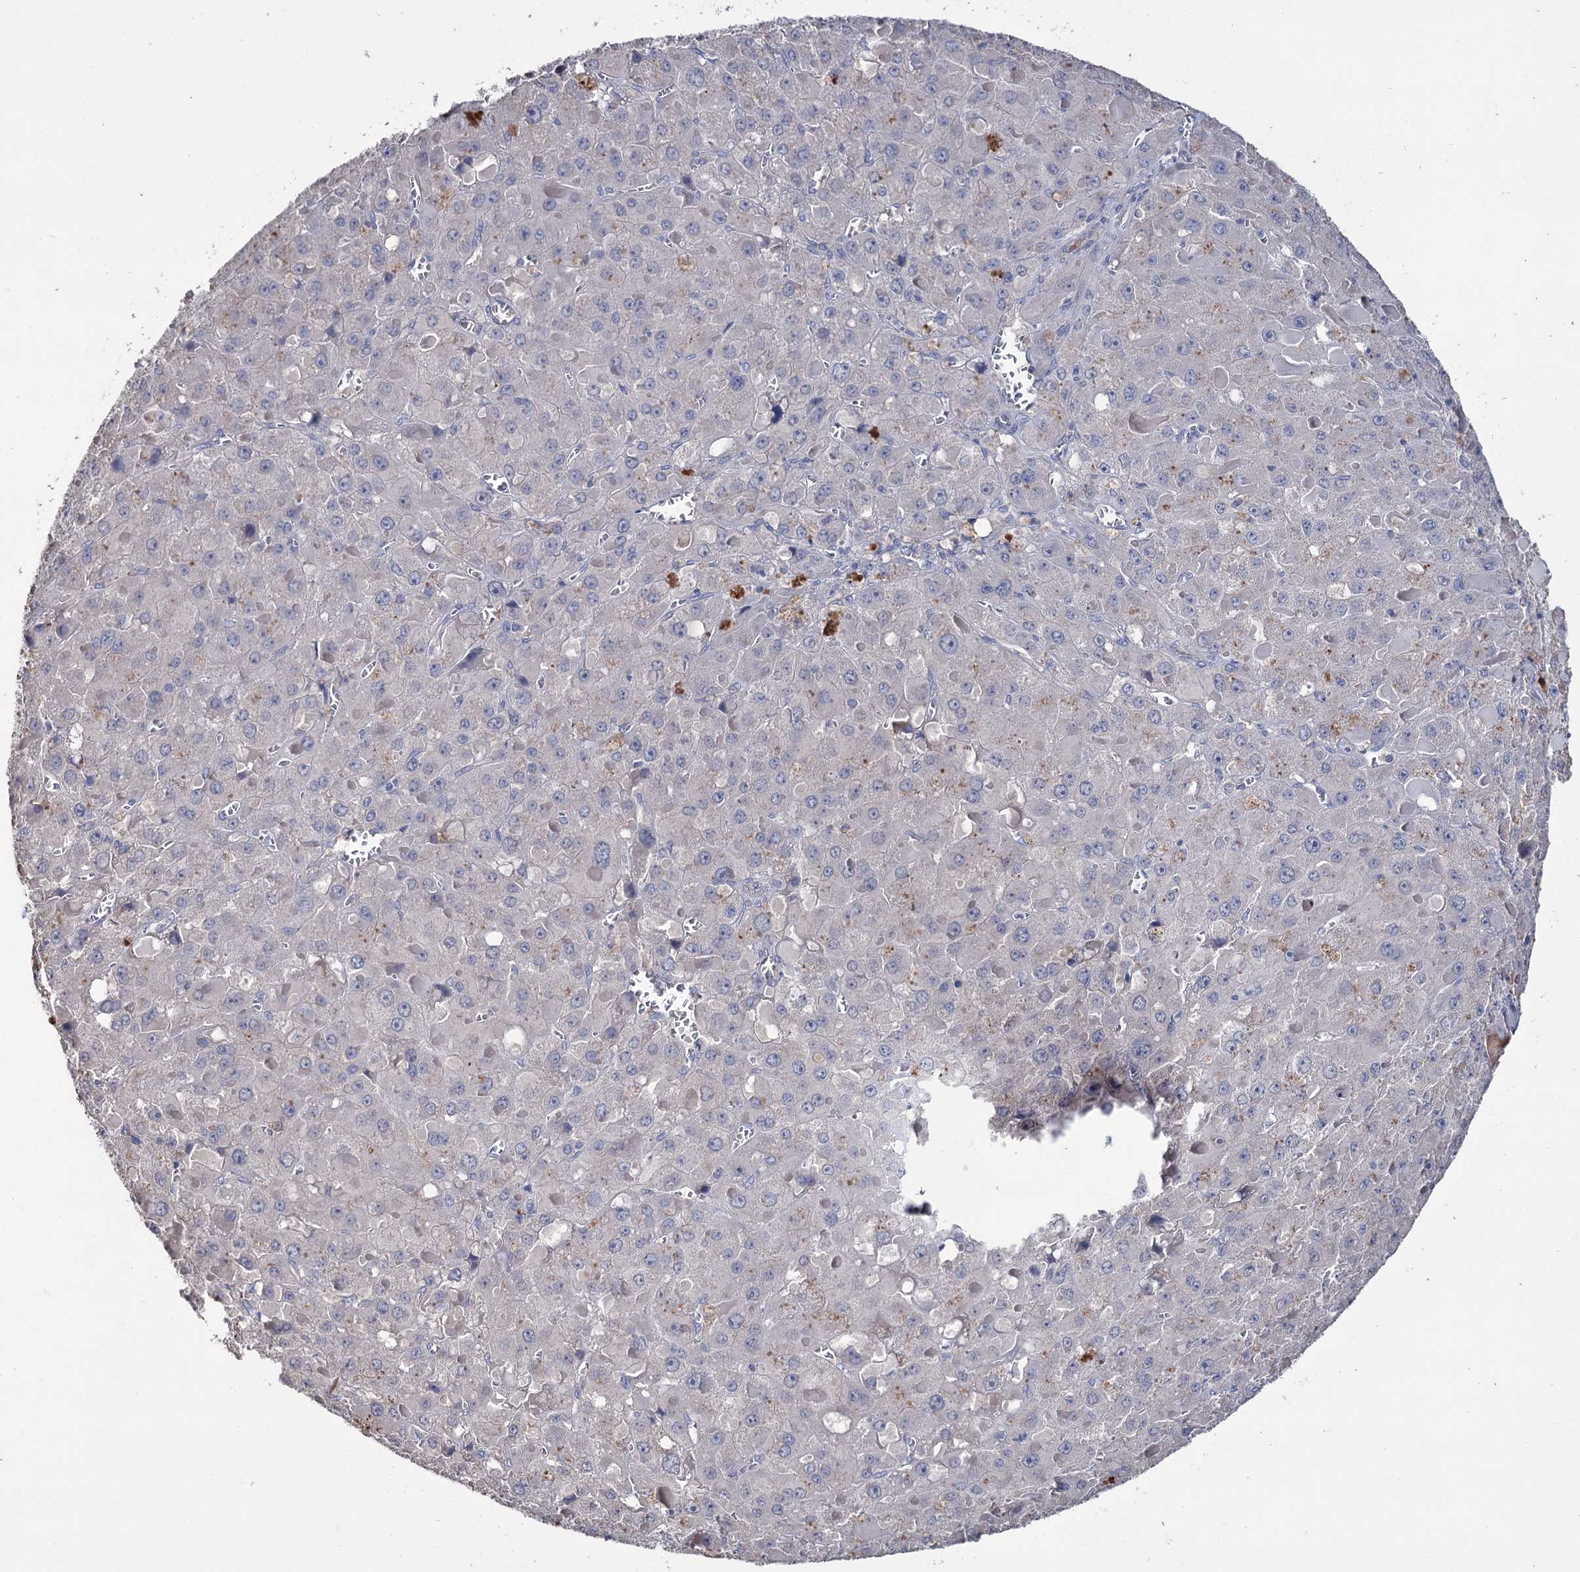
{"staining": {"intensity": "negative", "quantity": "none", "location": "none"}, "tissue": "liver cancer", "cell_type": "Tumor cells", "image_type": "cancer", "snomed": [{"axis": "morphology", "description": "Carcinoma, Hepatocellular, NOS"}, {"axis": "topography", "description": "Liver"}], "caption": "Histopathology image shows no protein positivity in tumor cells of liver cancer tissue.", "gene": "EPB41L5", "patient": {"sex": "female", "age": 73}}